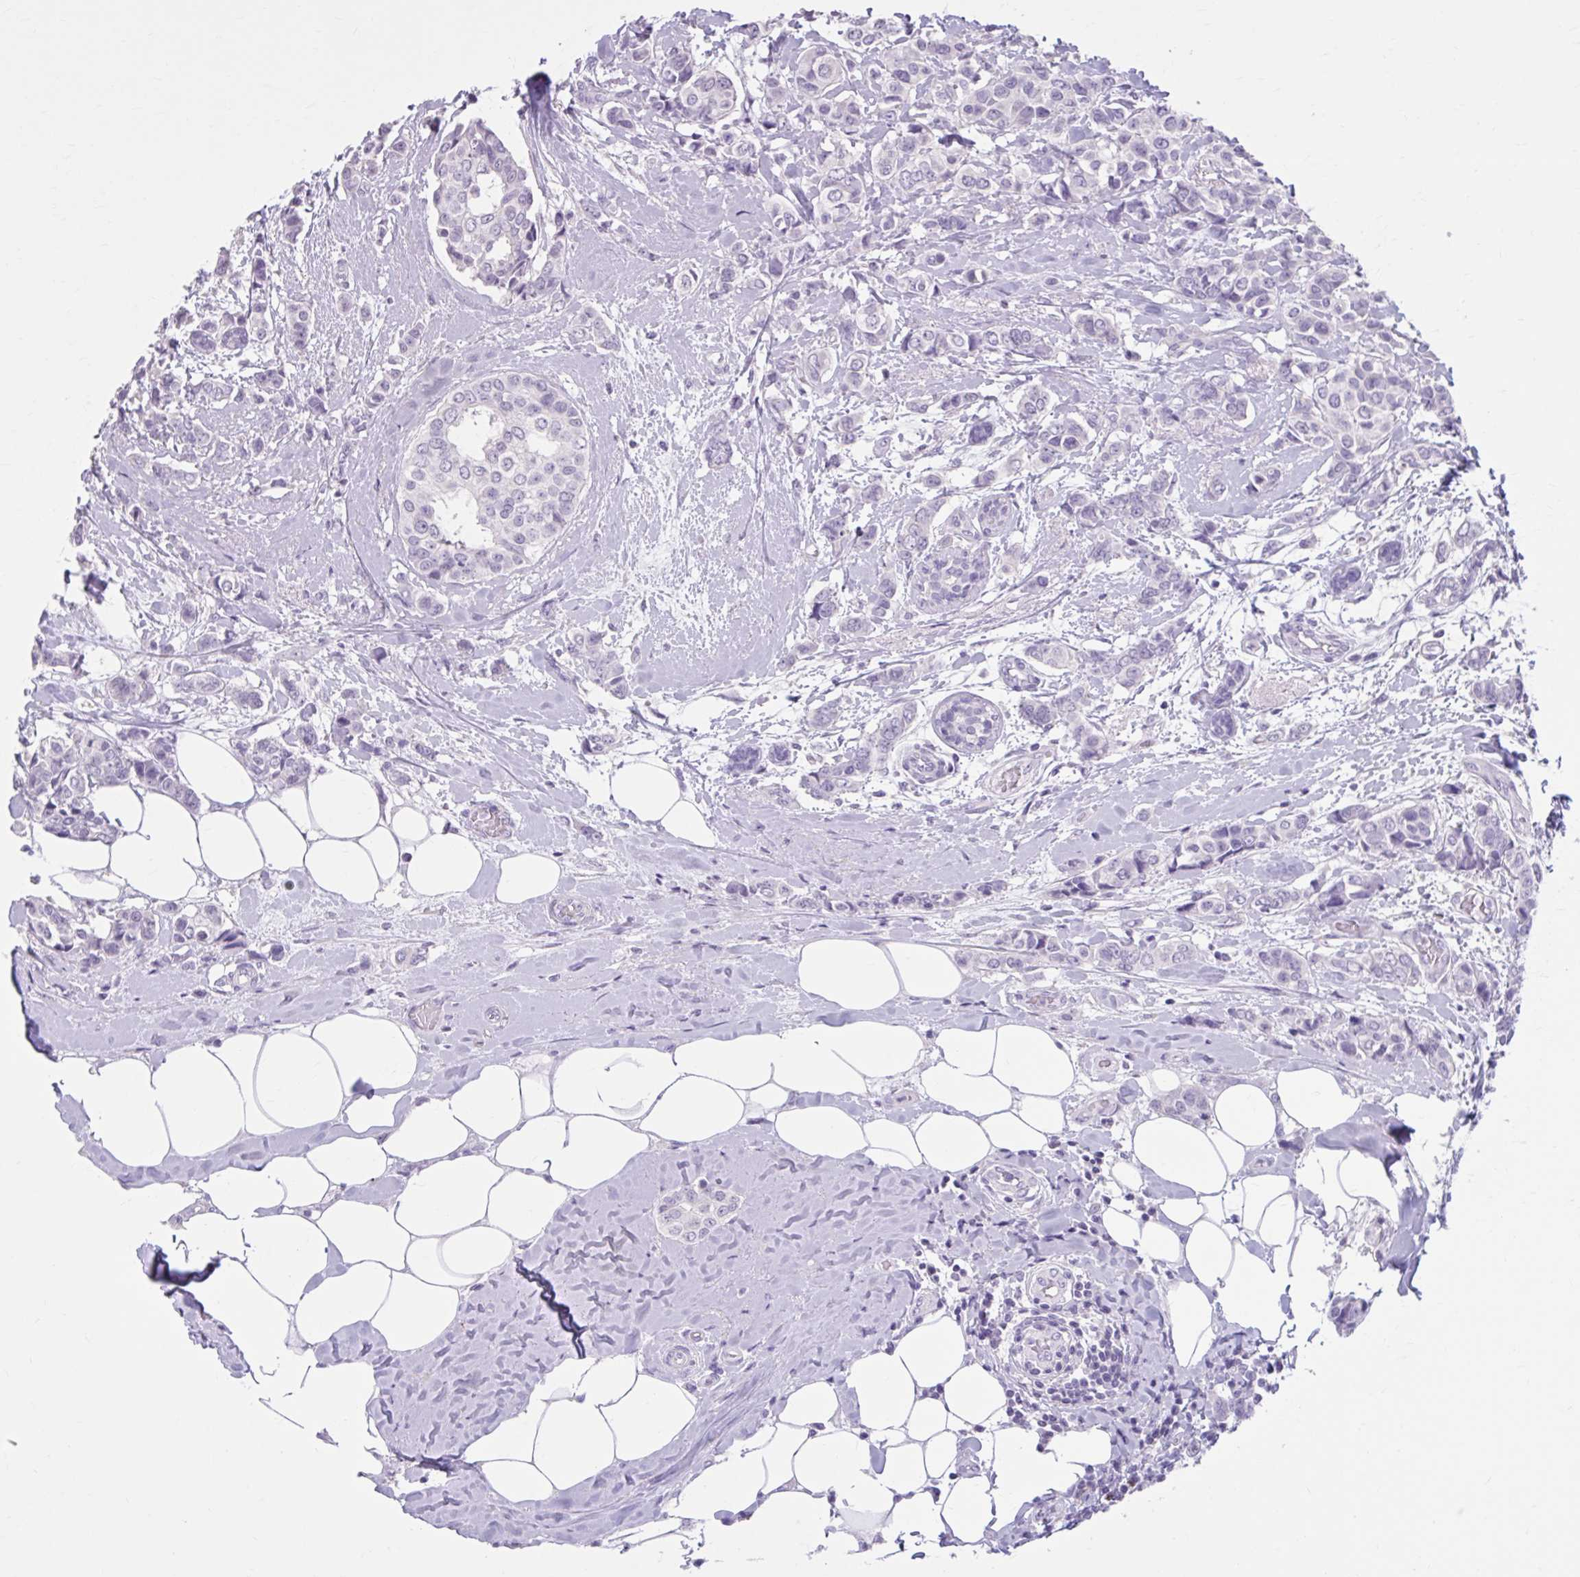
{"staining": {"intensity": "negative", "quantity": "none", "location": "none"}, "tissue": "breast cancer", "cell_type": "Tumor cells", "image_type": "cancer", "snomed": [{"axis": "morphology", "description": "Lobular carcinoma"}, {"axis": "topography", "description": "Breast"}], "caption": "There is no significant positivity in tumor cells of breast lobular carcinoma.", "gene": "OR4B1", "patient": {"sex": "female", "age": 51}}